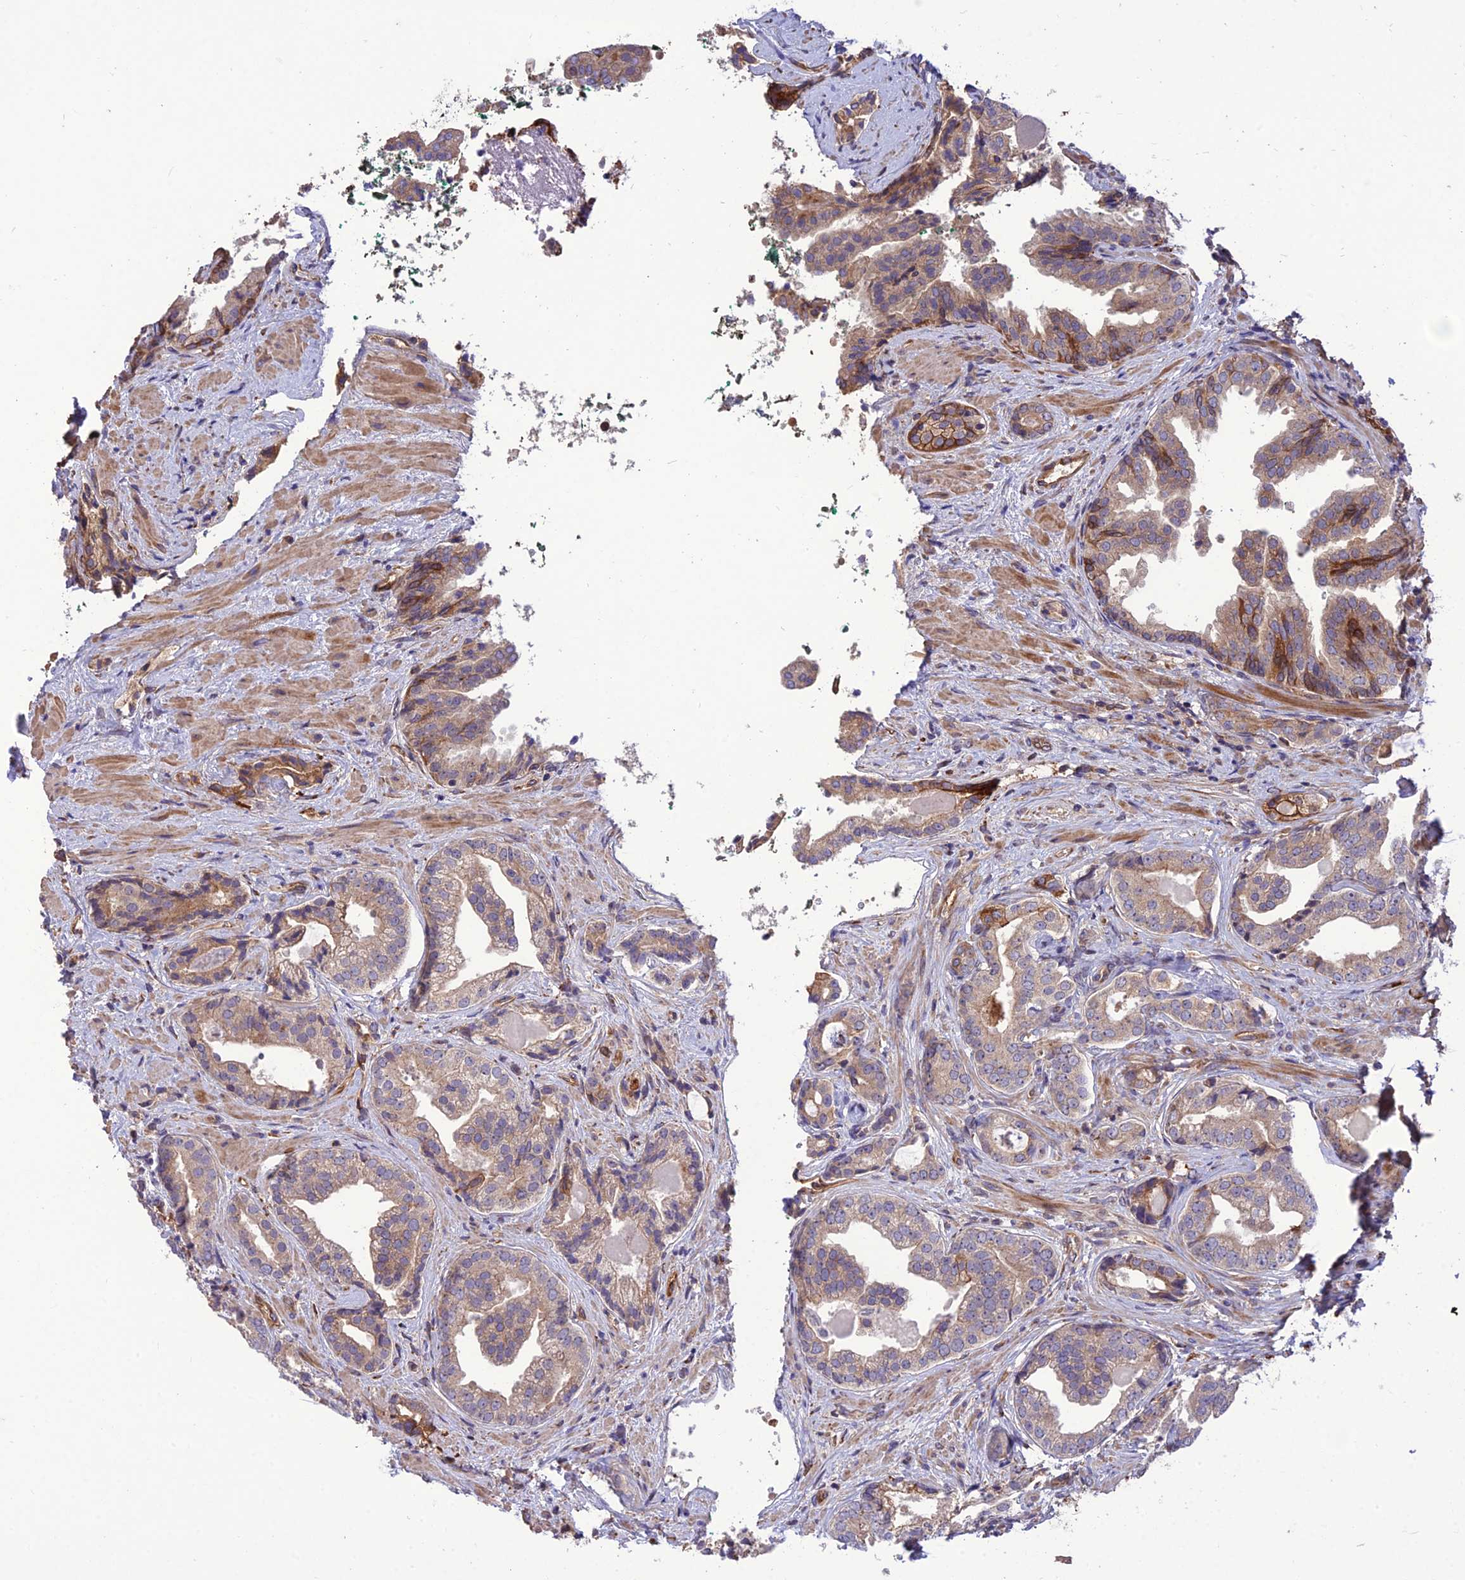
{"staining": {"intensity": "weak", "quantity": "25%-75%", "location": "cytoplasmic/membranous"}, "tissue": "prostate cancer", "cell_type": "Tumor cells", "image_type": "cancer", "snomed": [{"axis": "morphology", "description": "Adenocarcinoma, High grade"}, {"axis": "topography", "description": "Prostate"}], "caption": "A brown stain highlights weak cytoplasmic/membranous expression of a protein in prostate cancer (high-grade adenocarcinoma) tumor cells.", "gene": "CRTAP", "patient": {"sex": "male", "age": 60}}